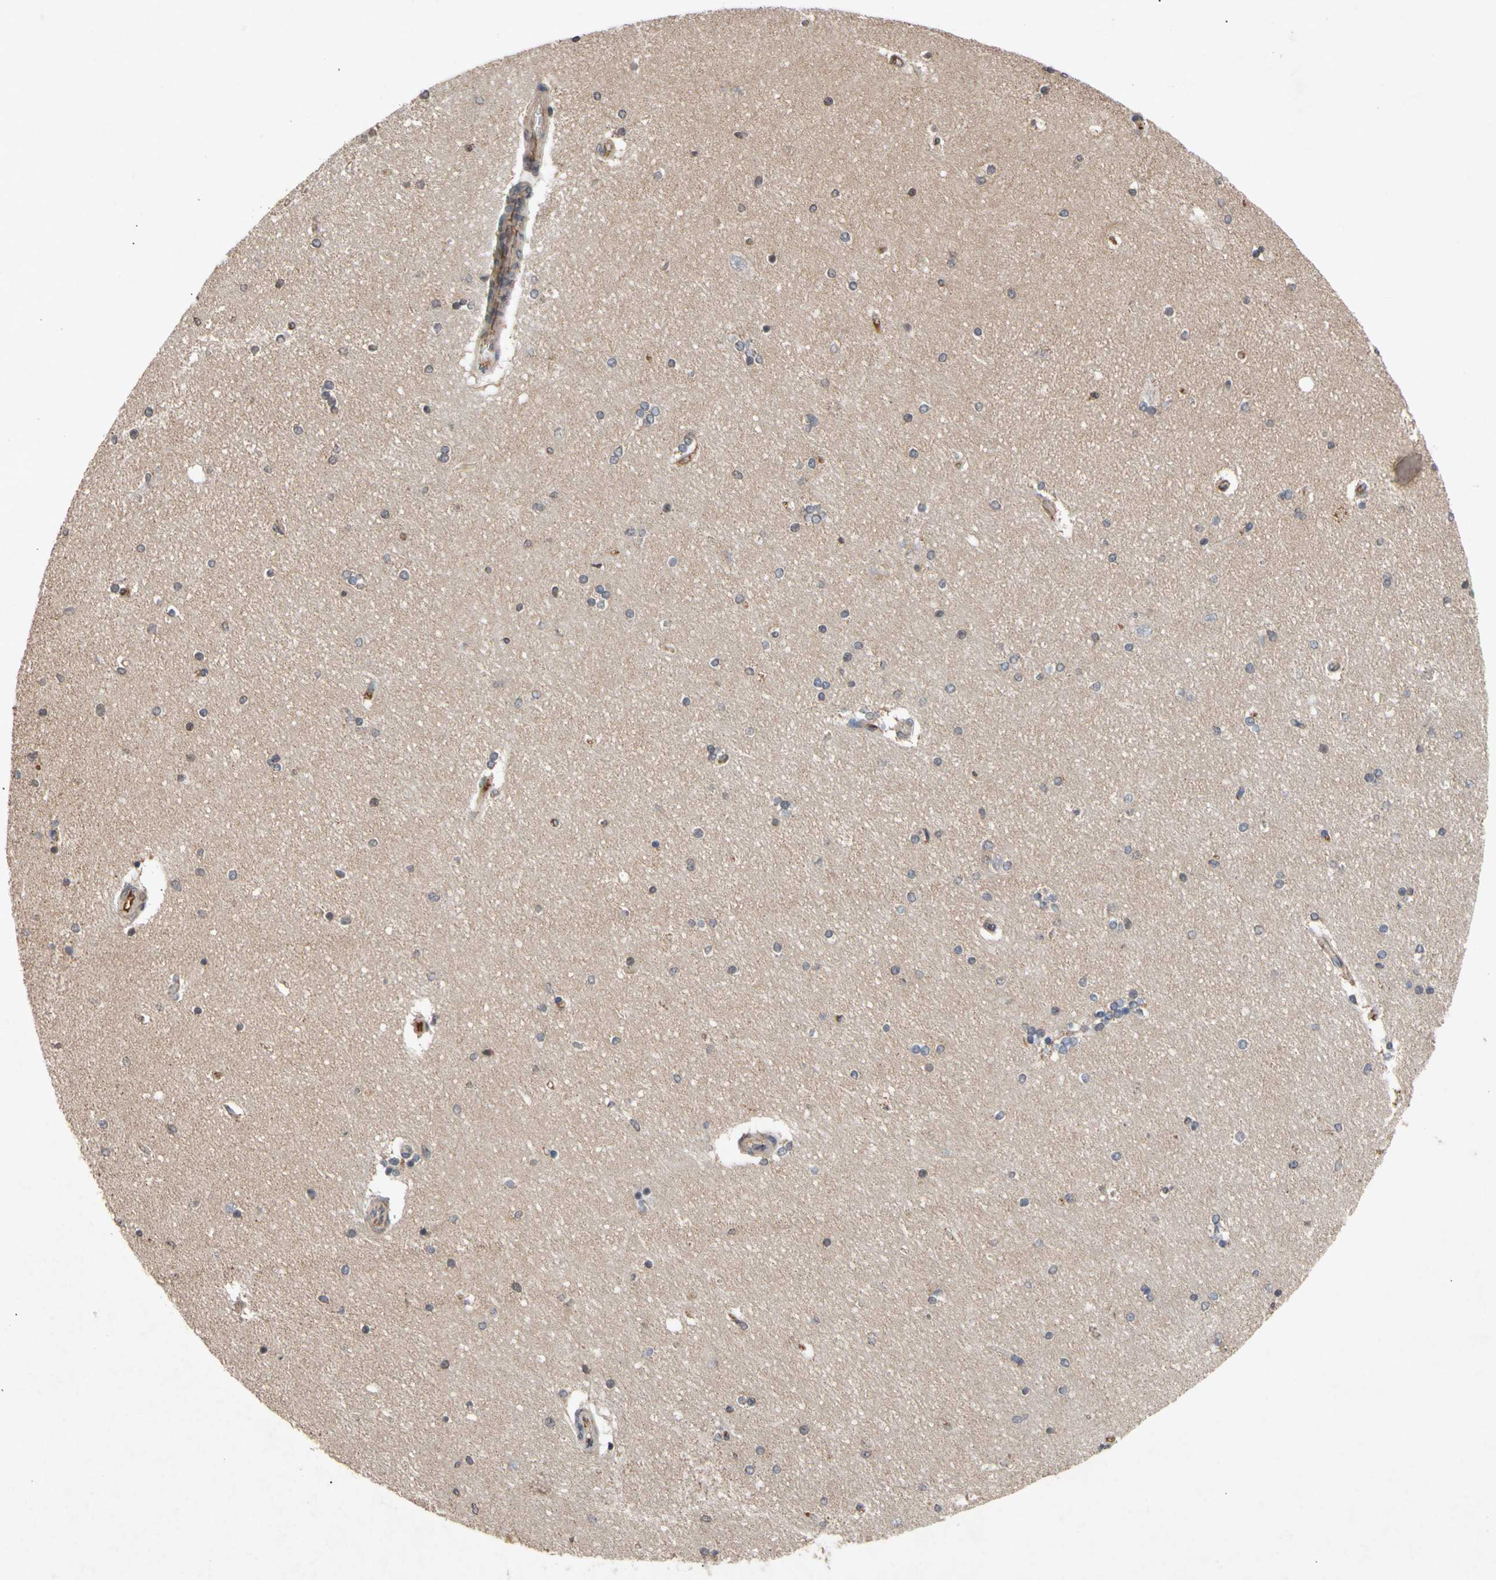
{"staining": {"intensity": "negative", "quantity": "none", "location": "none"}, "tissue": "hippocampus", "cell_type": "Glial cells", "image_type": "normal", "snomed": [{"axis": "morphology", "description": "Normal tissue, NOS"}, {"axis": "topography", "description": "Hippocampus"}], "caption": "IHC histopathology image of benign hippocampus: hippocampus stained with DAB reveals no significant protein staining in glial cells.", "gene": "NECTIN3", "patient": {"sex": "female", "age": 54}}